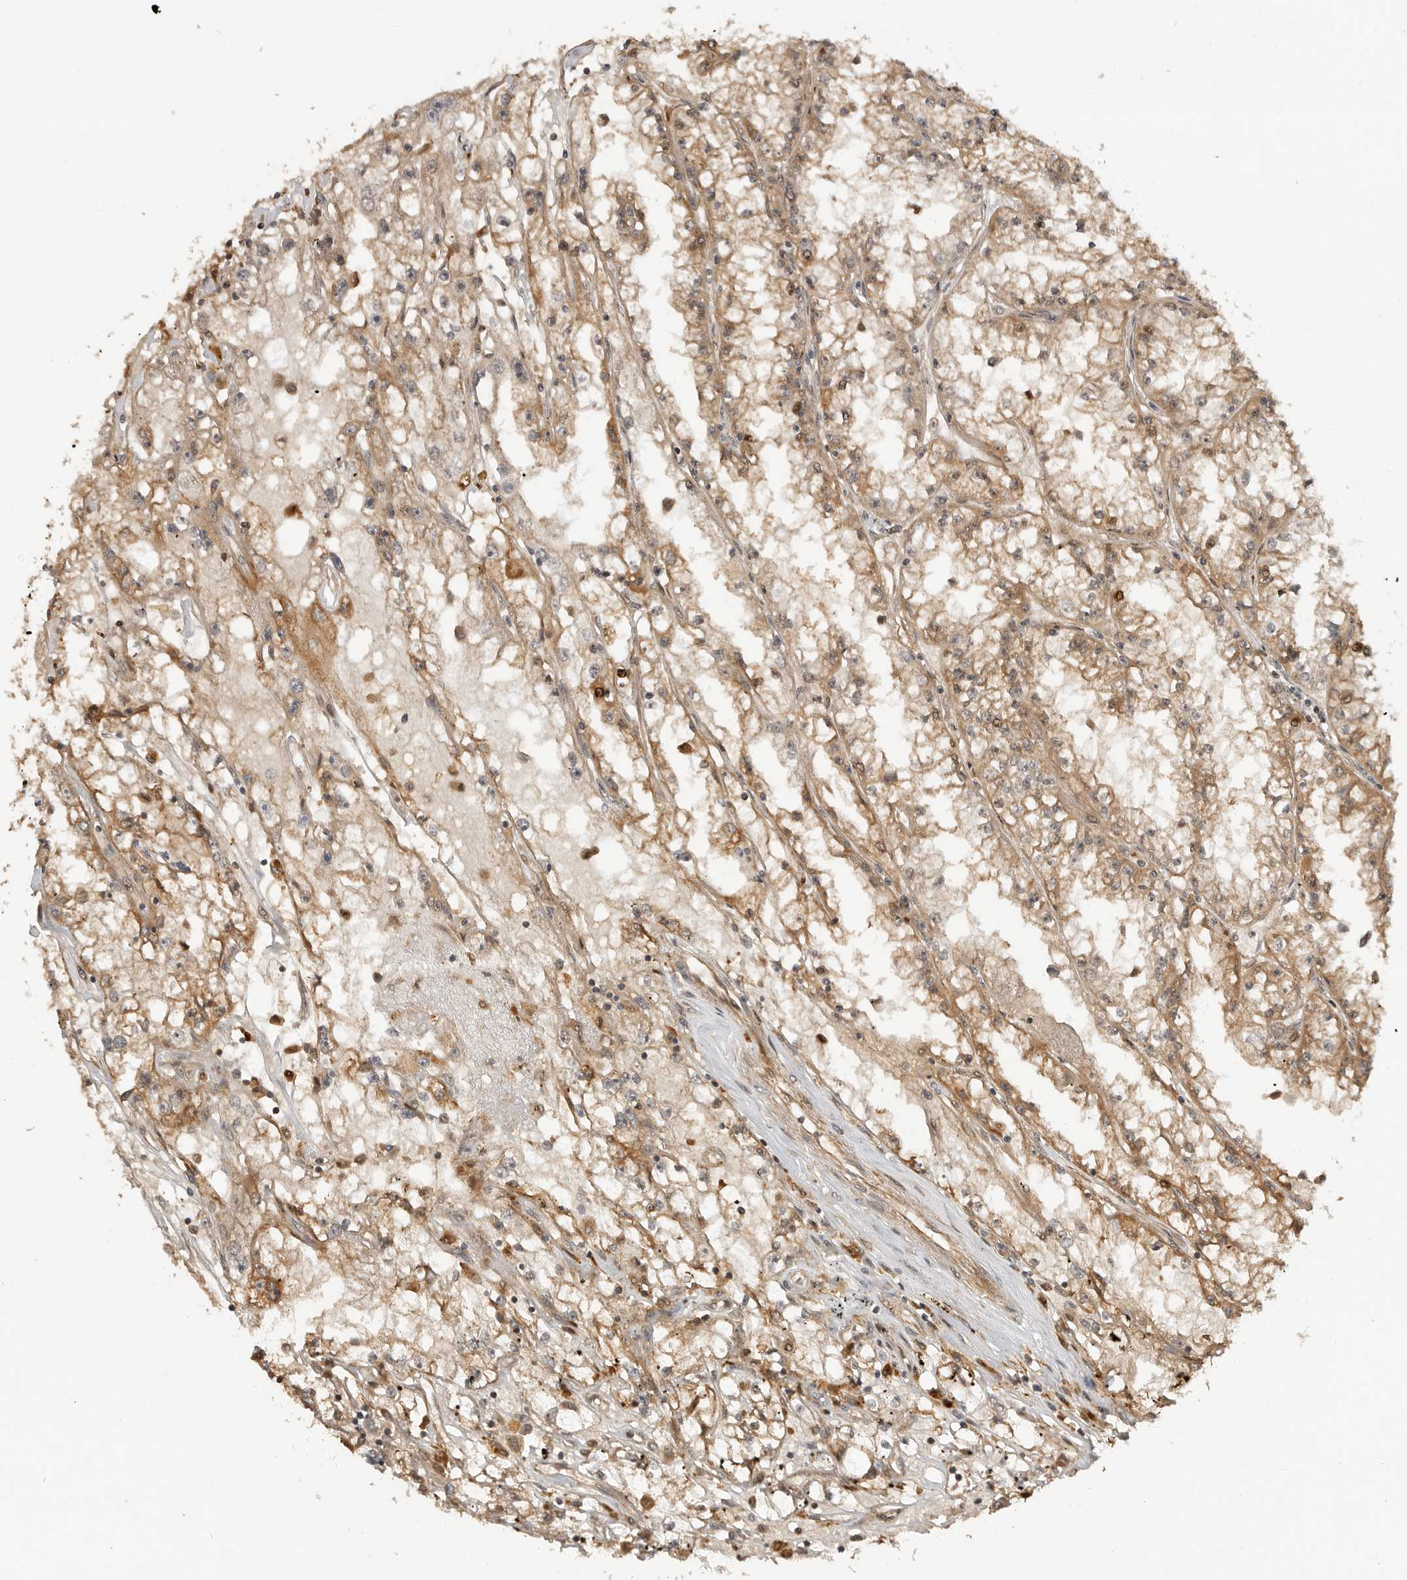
{"staining": {"intensity": "moderate", "quantity": ">75%", "location": "cytoplasmic/membranous"}, "tissue": "renal cancer", "cell_type": "Tumor cells", "image_type": "cancer", "snomed": [{"axis": "morphology", "description": "Adenocarcinoma, NOS"}, {"axis": "topography", "description": "Kidney"}], "caption": "Renal adenocarcinoma stained for a protein demonstrates moderate cytoplasmic/membranous positivity in tumor cells.", "gene": "ADPRS", "patient": {"sex": "male", "age": 56}}